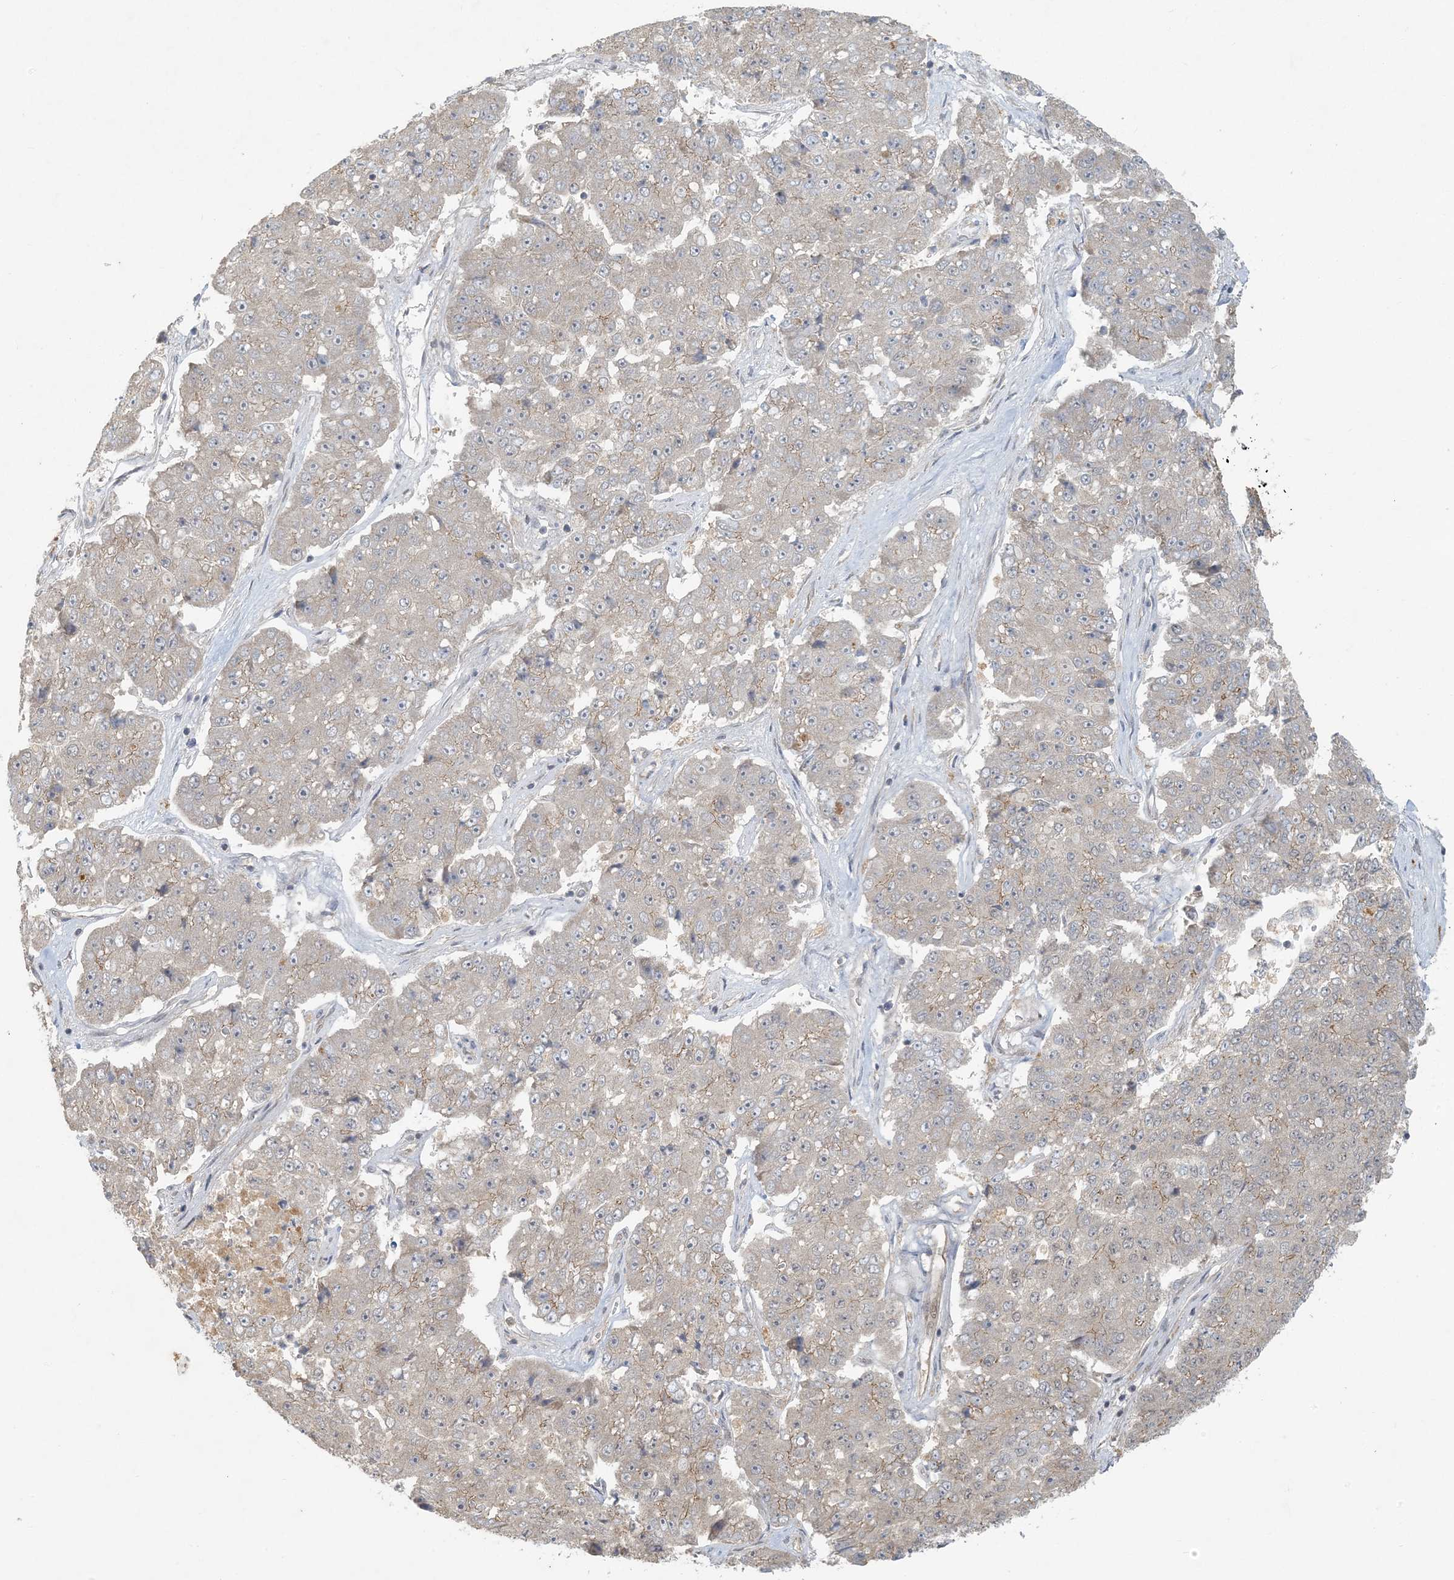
{"staining": {"intensity": "weak", "quantity": "<25%", "location": "cytoplasmic/membranous"}, "tissue": "pancreatic cancer", "cell_type": "Tumor cells", "image_type": "cancer", "snomed": [{"axis": "morphology", "description": "Adenocarcinoma, NOS"}, {"axis": "topography", "description": "Pancreas"}], "caption": "Tumor cells are negative for protein expression in human pancreatic cancer.", "gene": "BCORL1", "patient": {"sex": "male", "age": 50}}